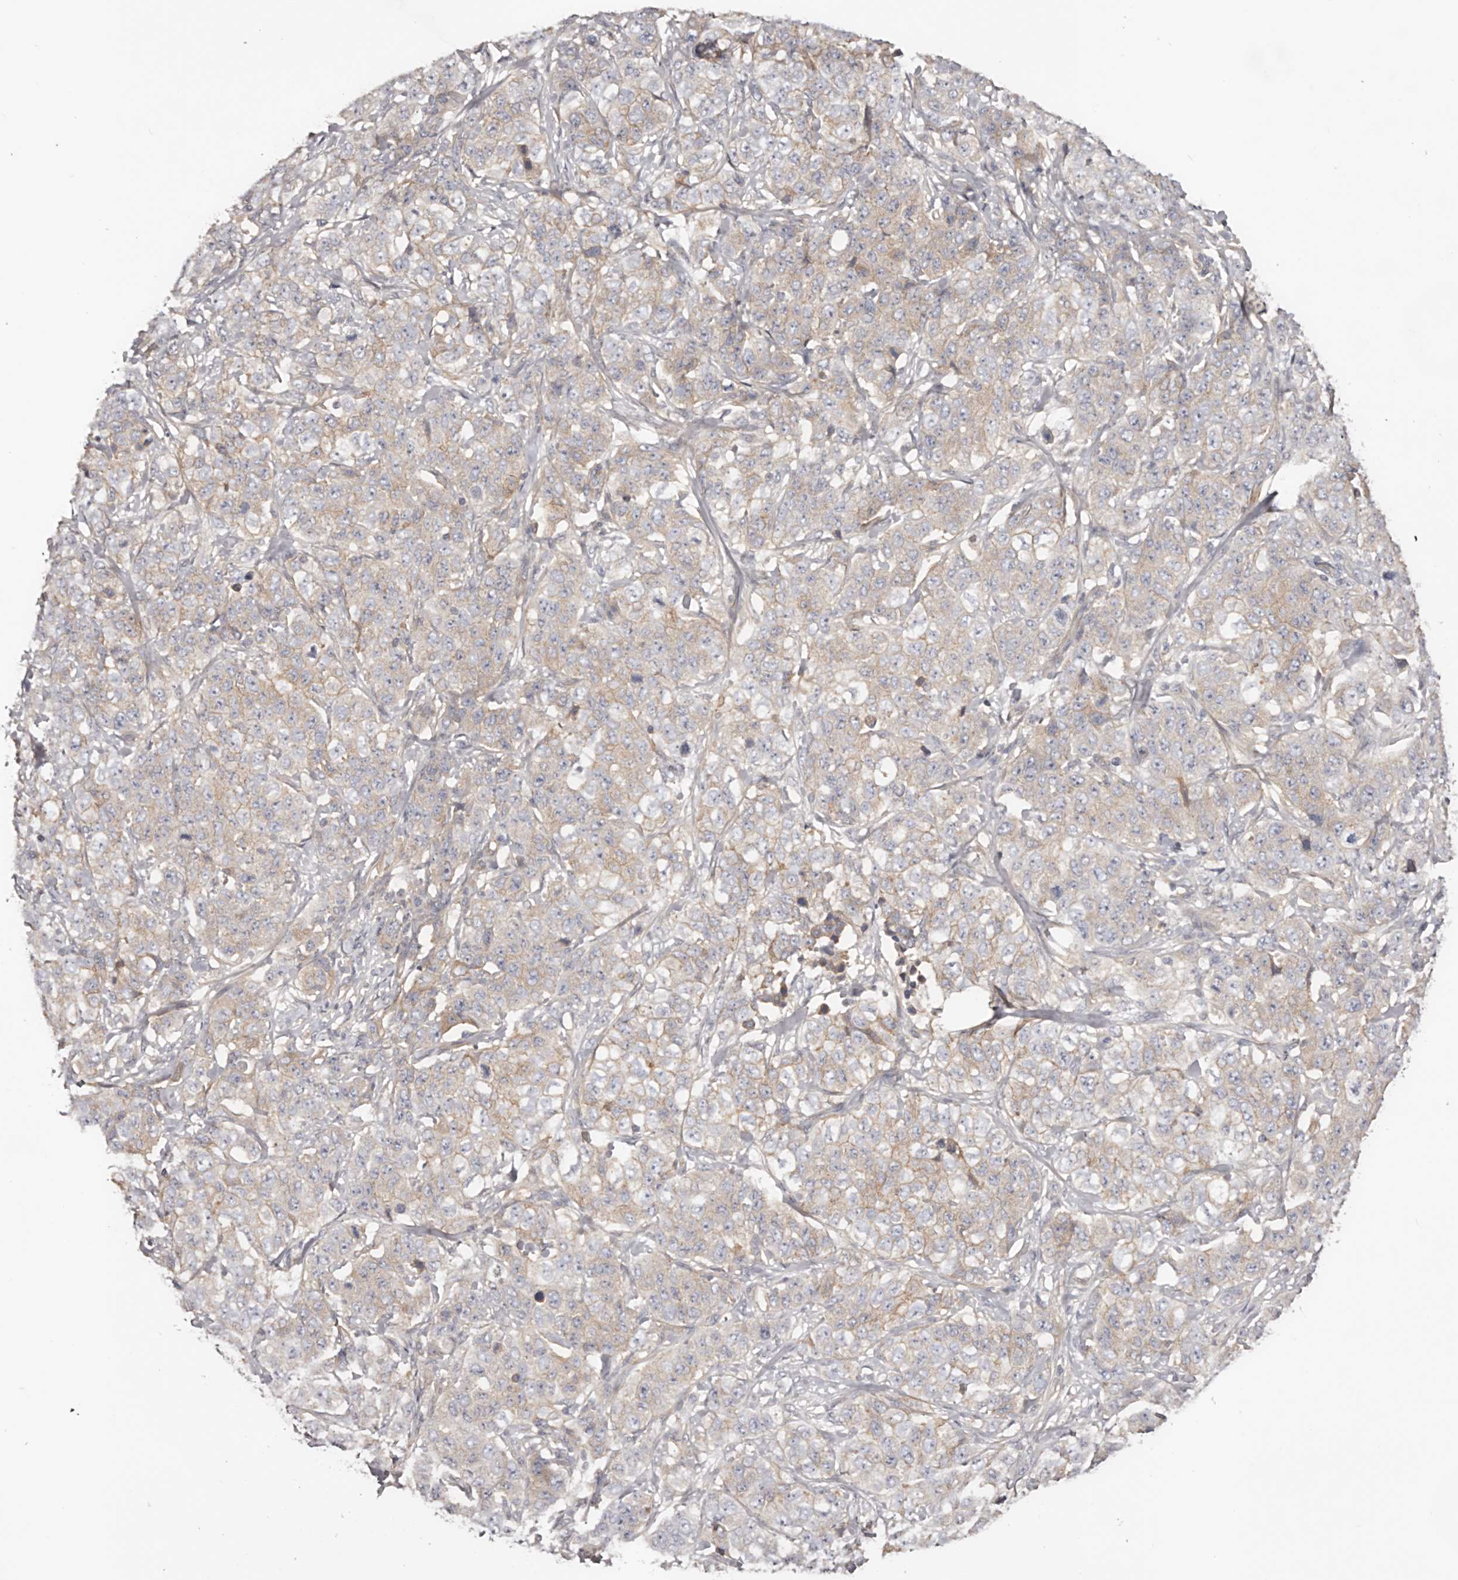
{"staining": {"intensity": "weak", "quantity": "<25%", "location": "cytoplasmic/membranous"}, "tissue": "stomach cancer", "cell_type": "Tumor cells", "image_type": "cancer", "snomed": [{"axis": "morphology", "description": "Adenocarcinoma, NOS"}, {"axis": "topography", "description": "Stomach"}], "caption": "The photomicrograph reveals no significant staining in tumor cells of adenocarcinoma (stomach). The staining is performed using DAB (3,3'-diaminobenzidine) brown chromogen with nuclei counter-stained in using hematoxylin.", "gene": "DMRT2", "patient": {"sex": "male", "age": 48}}